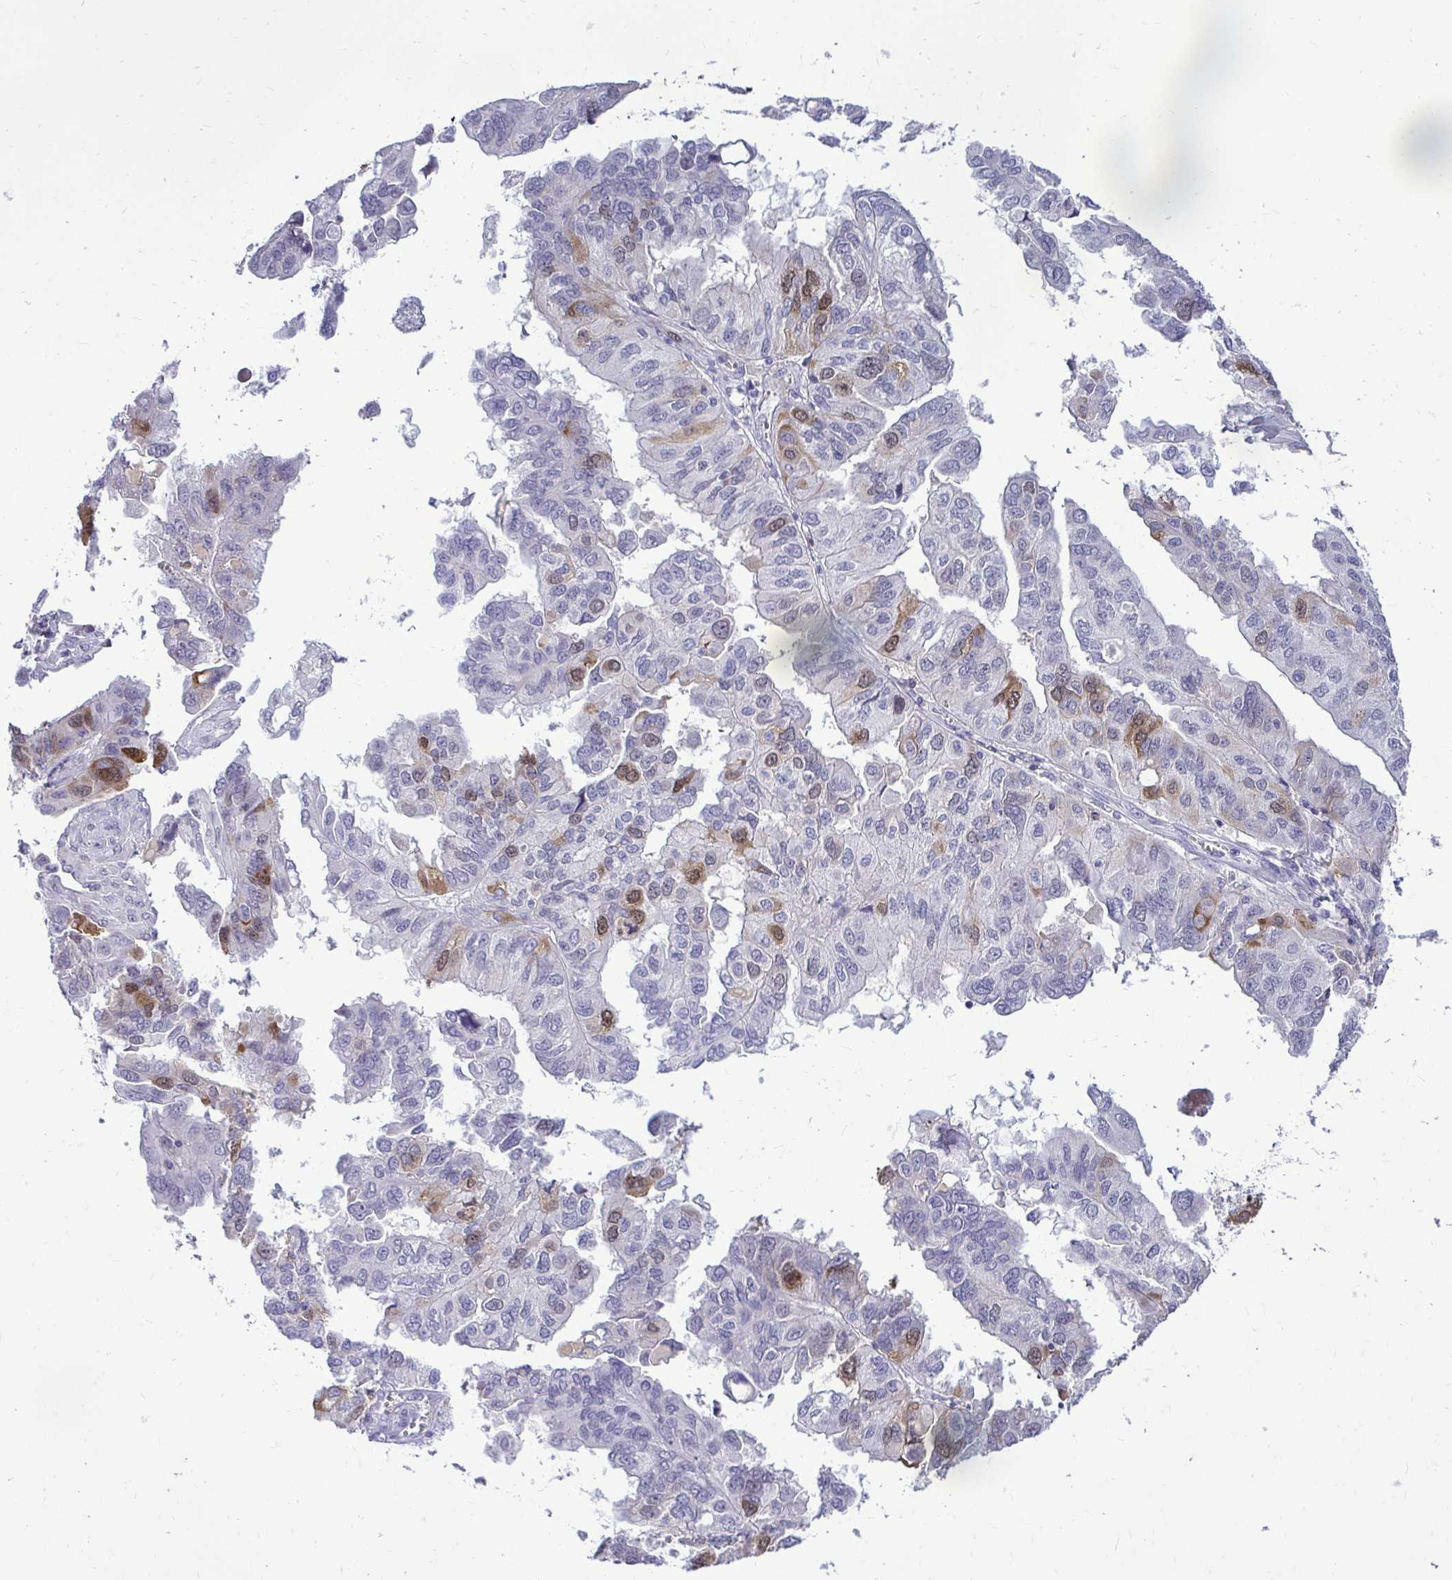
{"staining": {"intensity": "strong", "quantity": "<25%", "location": "cytoplasmic/membranous,nuclear"}, "tissue": "ovarian cancer", "cell_type": "Tumor cells", "image_type": "cancer", "snomed": [{"axis": "morphology", "description": "Cystadenocarcinoma, serous, NOS"}, {"axis": "topography", "description": "Ovary"}], "caption": "Protein staining of serous cystadenocarcinoma (ovarian) tissue demonstrates strong cytoplasmic/membranous and nuclear positivity in about <25% of tumor cells. The staining was performed using DAB to visualize the protein expression in brown, while the nuclei were stained in blue with hematoxylin (Magnification: 20x).", "gene": "CDC20", "patient": {"sex": "female", "age": 79}}